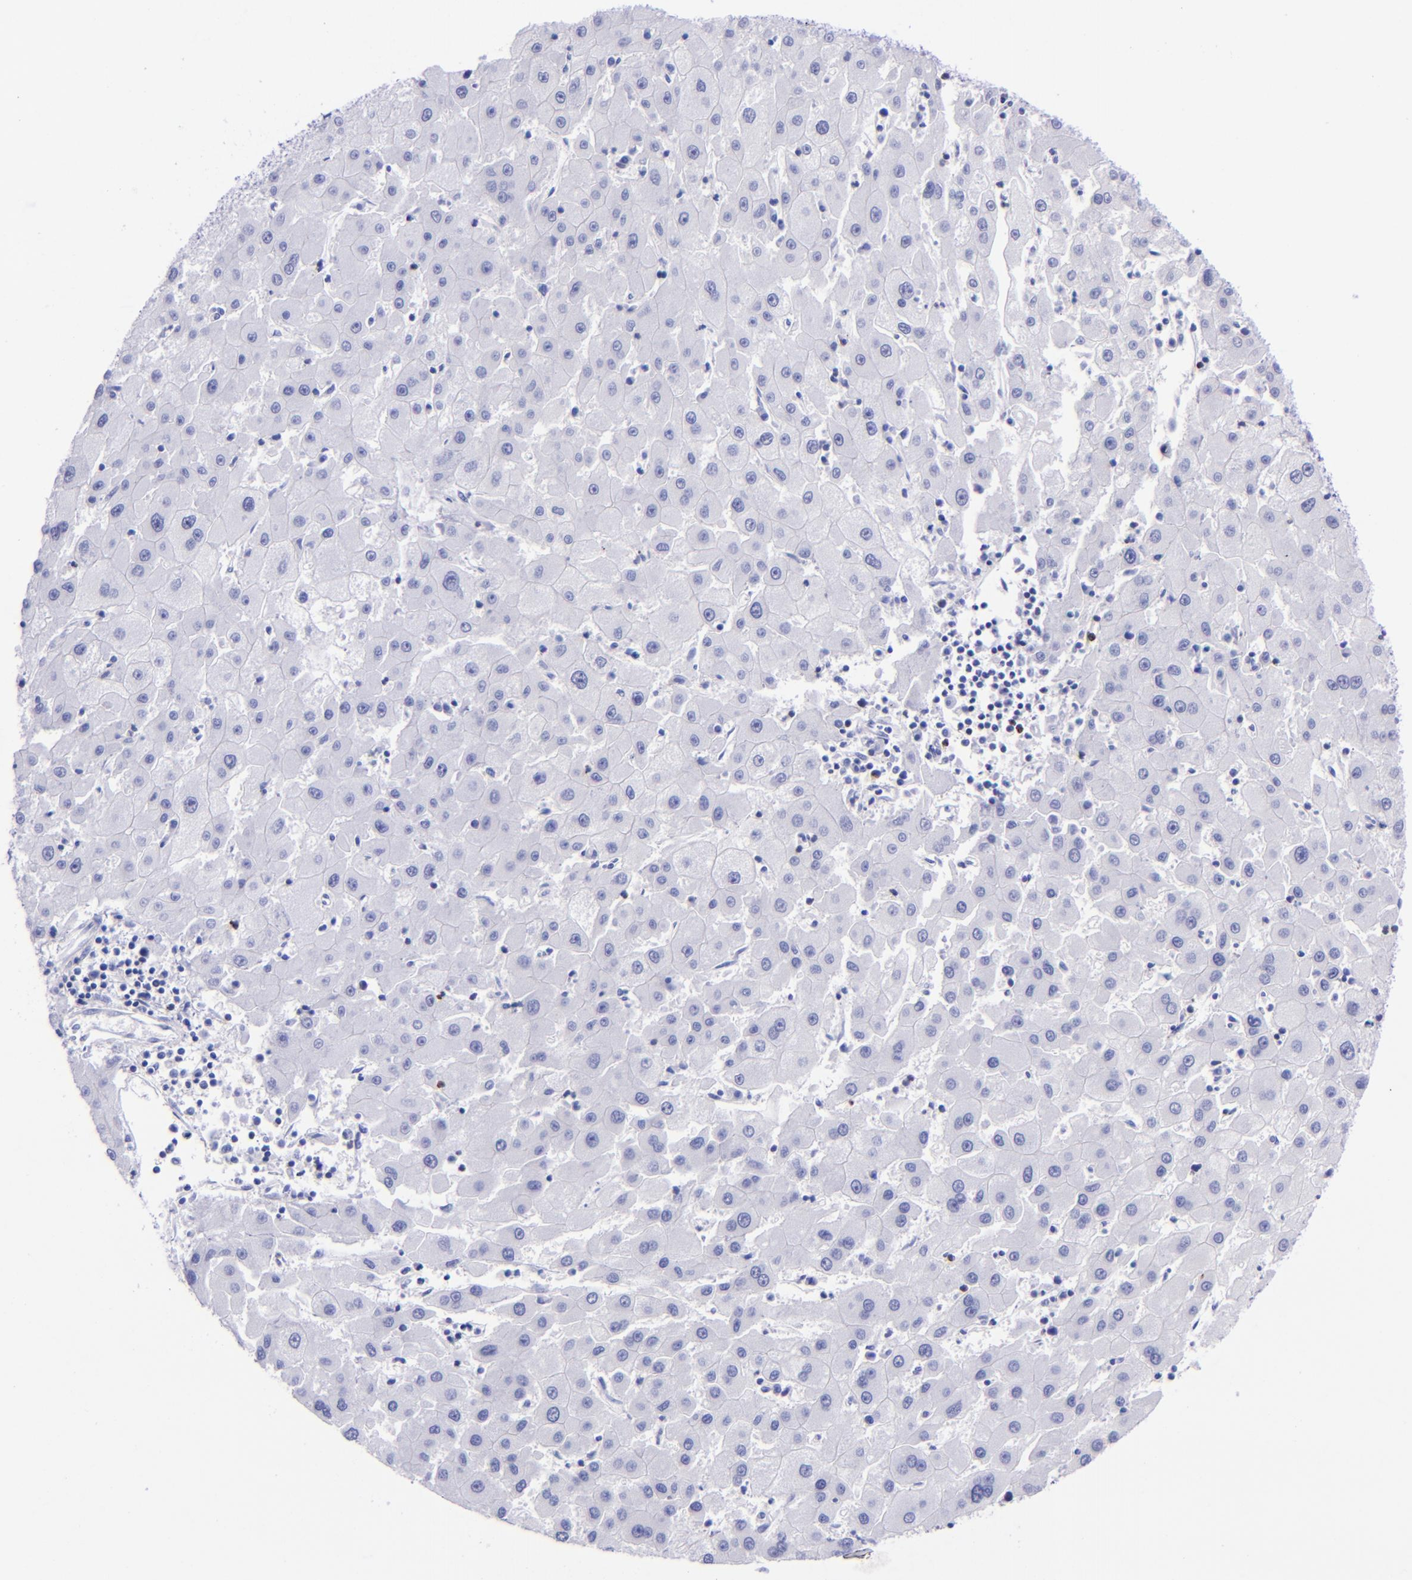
{"staining": {"intensity": "negative", "quantity": "none", "location": "none"}, "tissue": "liver cancer", "cell_type": "Tumor cells", "image_type": "cancer", "snomed": [{"axis": "morphology", "description": "Carcinoma, Hepatocellular, NOS"}, {"axis": "topography", "description": "Liver"}], "caption": "Immunohistochemistry photomicrograph of neoplastic tissue: liver cancer (hepatocellular carcinoma) stained with DAB (3,3'-diaminobenzidine) shows no significant protein staining in tumor cells. (DAB immunohistochemistry (IHC) visualized using brightfield microscopy, high magnification).", "gene": "LAG3", "patient": {"sex": "male", "age": 72}}